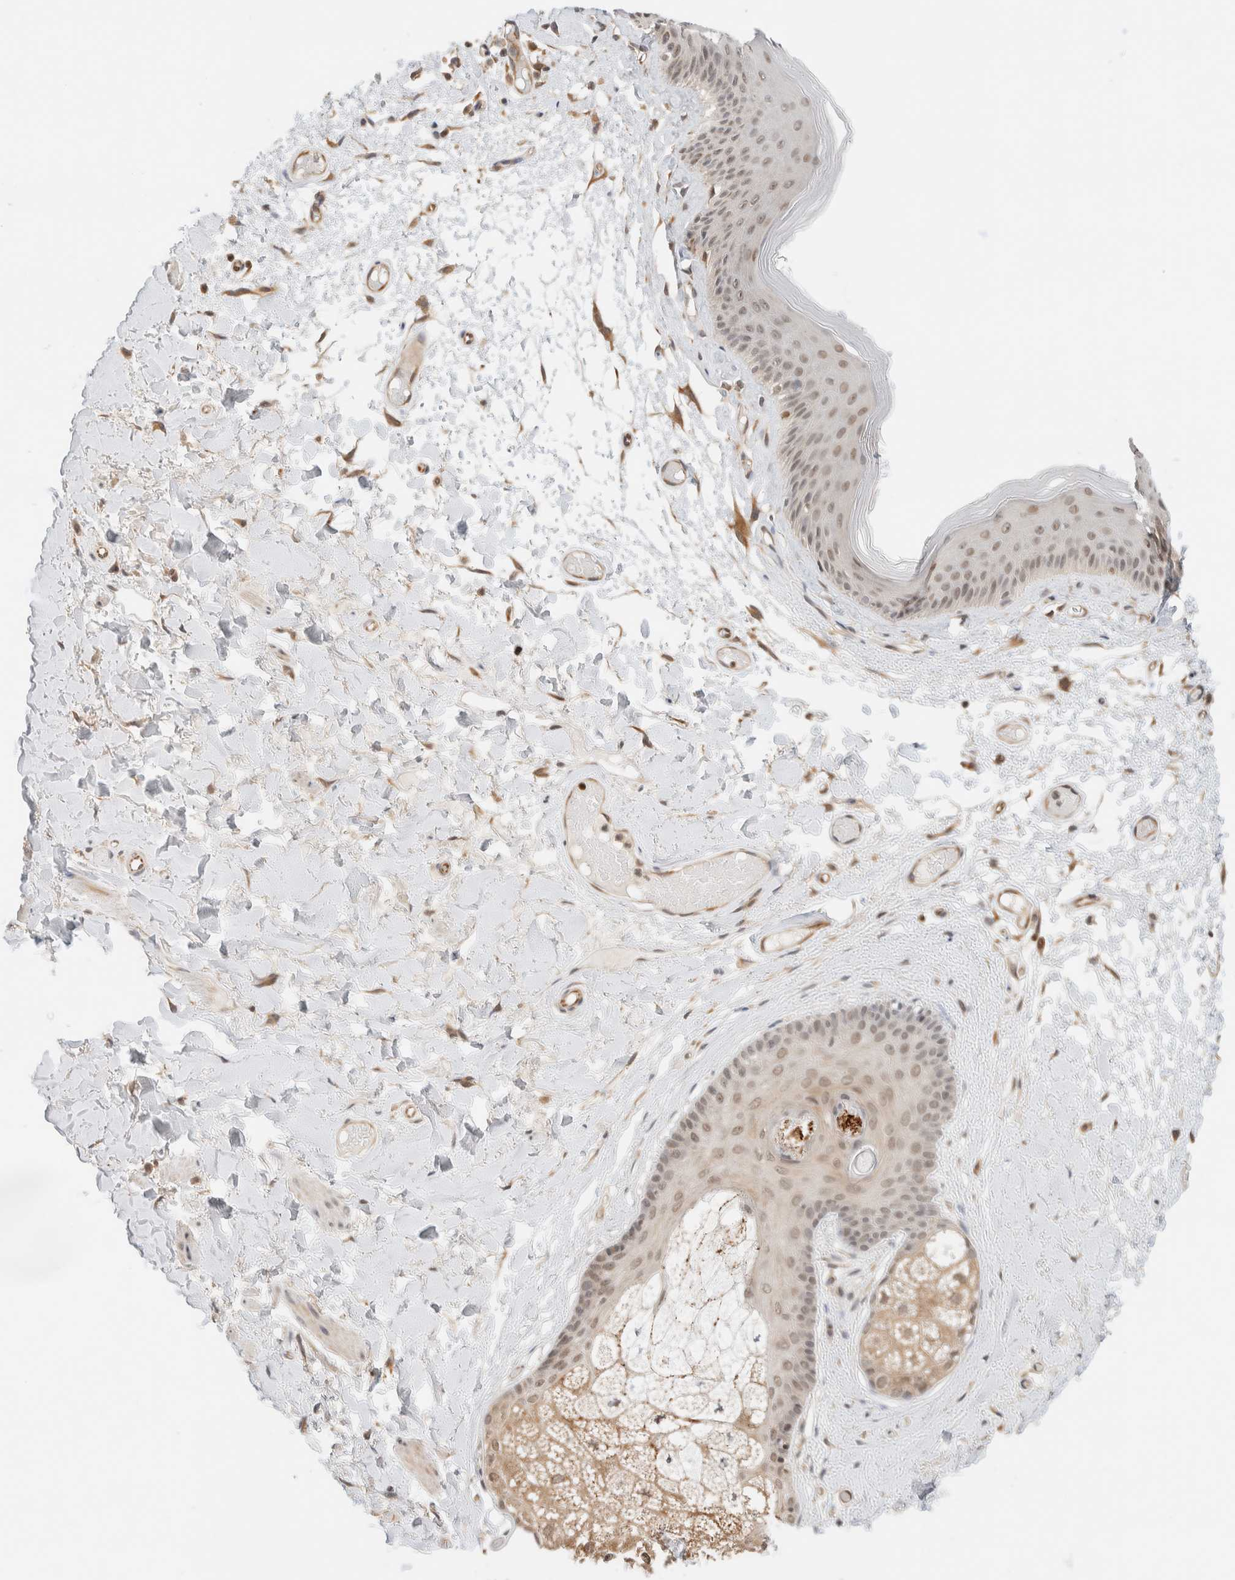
{"staining": {"intensity": "weak", "quantity": ">75%", "location": "cytoplasmic/membranous,nuclear"}, "tissue": "skin", "cell_type": "Epidermal cells", "image_type": "normal", "snomed": [{"axis": "morphology", "description": "Normal tissue, NOS"}, {"axis": "topography", "description": "Vulva"}], "caption": "Skin stained for a protein (brown) shows weak cytoplasmic/membranous,nuclear positive expression in approximately >75% of epidermal cells.", "gene": "C8orf76", "patient": {"sex": "female", "age": 73}}